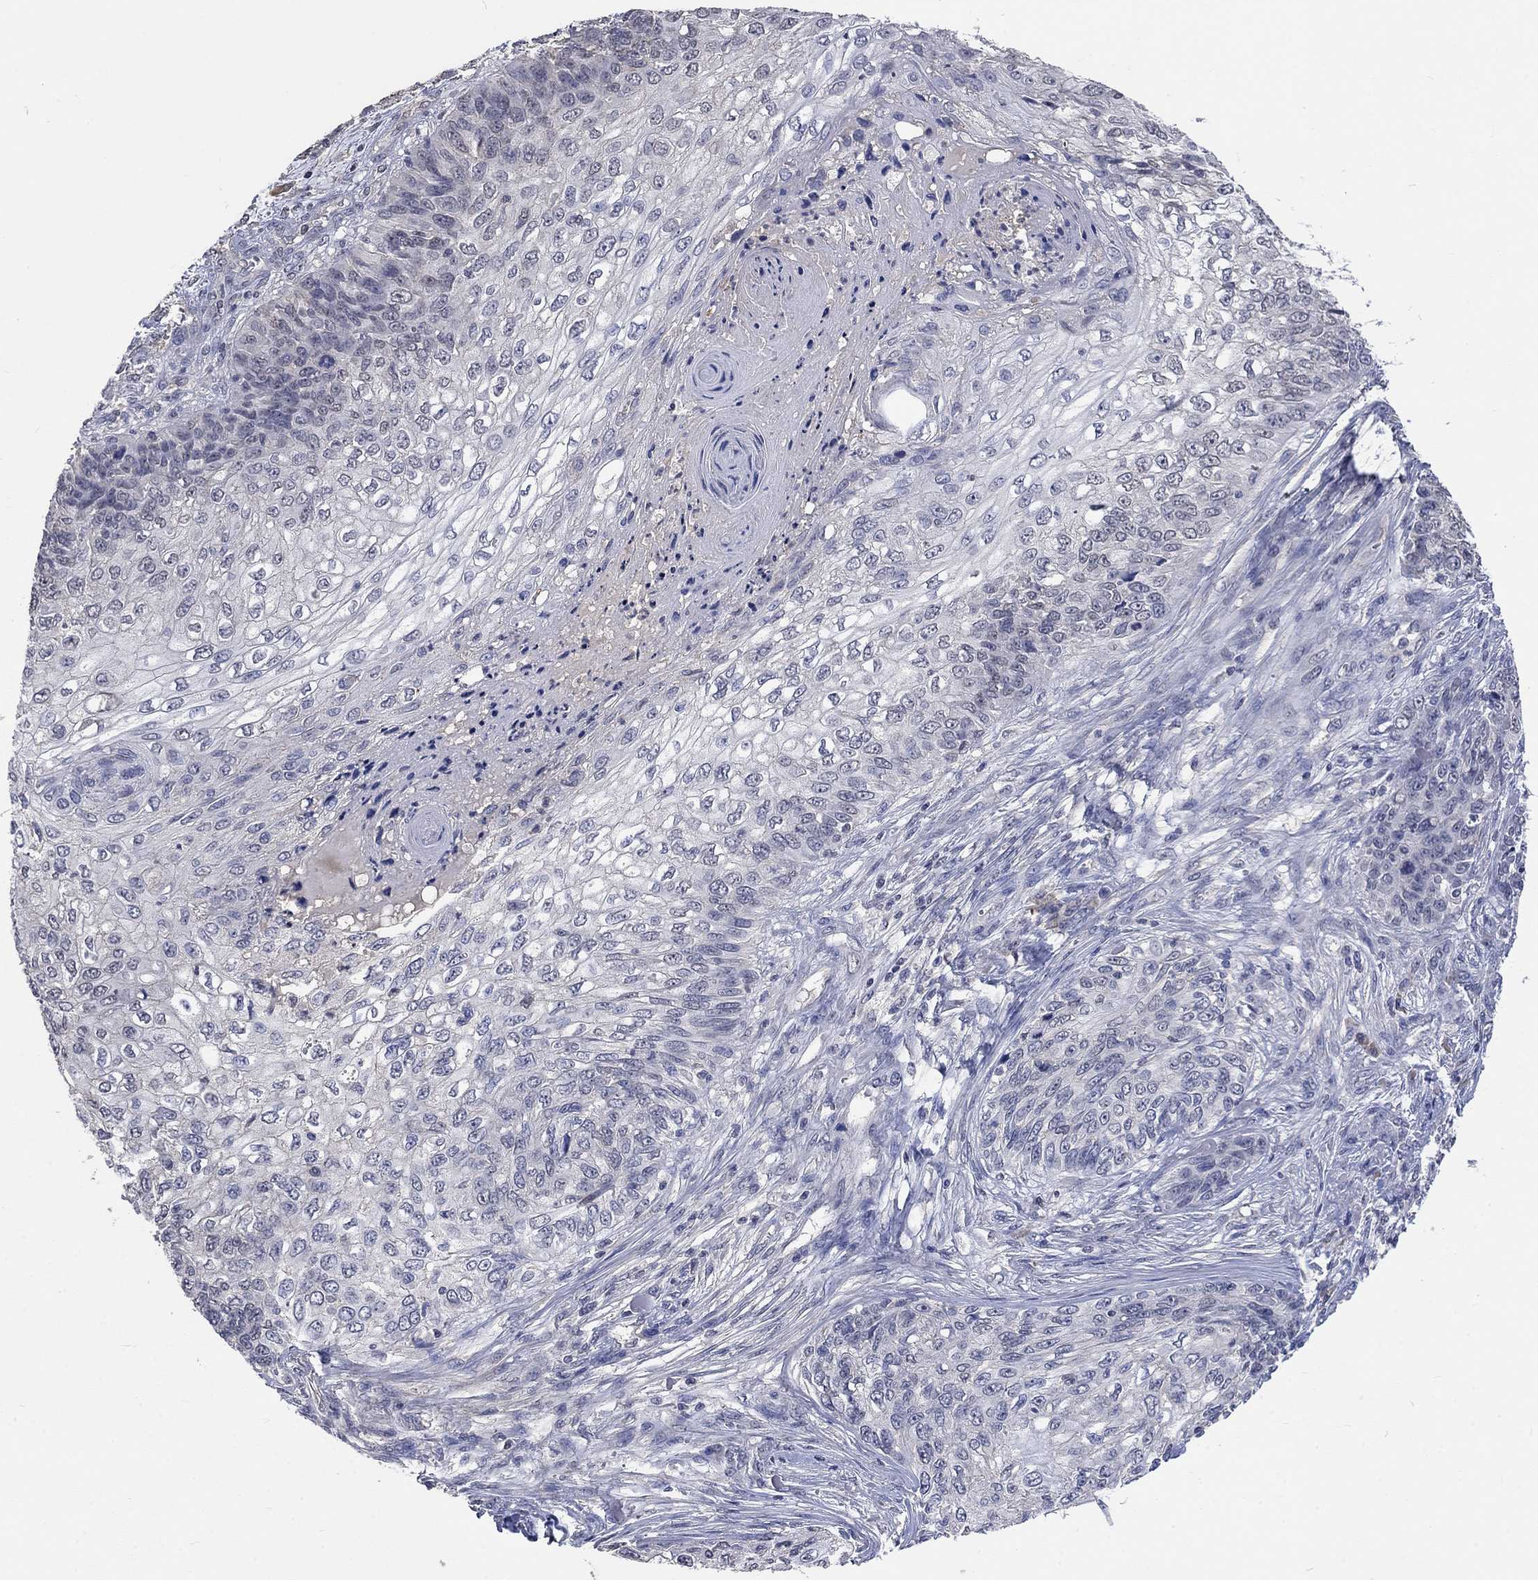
{"staining": {"intensity": "negative", "quantity": "none", "location": "none"}, "tissue": "skin cancer", "cell_type": "Tumor cells", "image_type": "cancer", "snomed": [{"axis": "morphology", "description": "Squamous cell carcinoma, NOS"}, {"axis": "topography", "description": "Skin"}], "caption": "A high-resolution micrograph shows IHC staining of squamous cell carcinoma (skin), which demonstrates no significant staining in tumor cells.", "gene": "ZBTB18", "patient": {"sex": "male", "age": 92}}